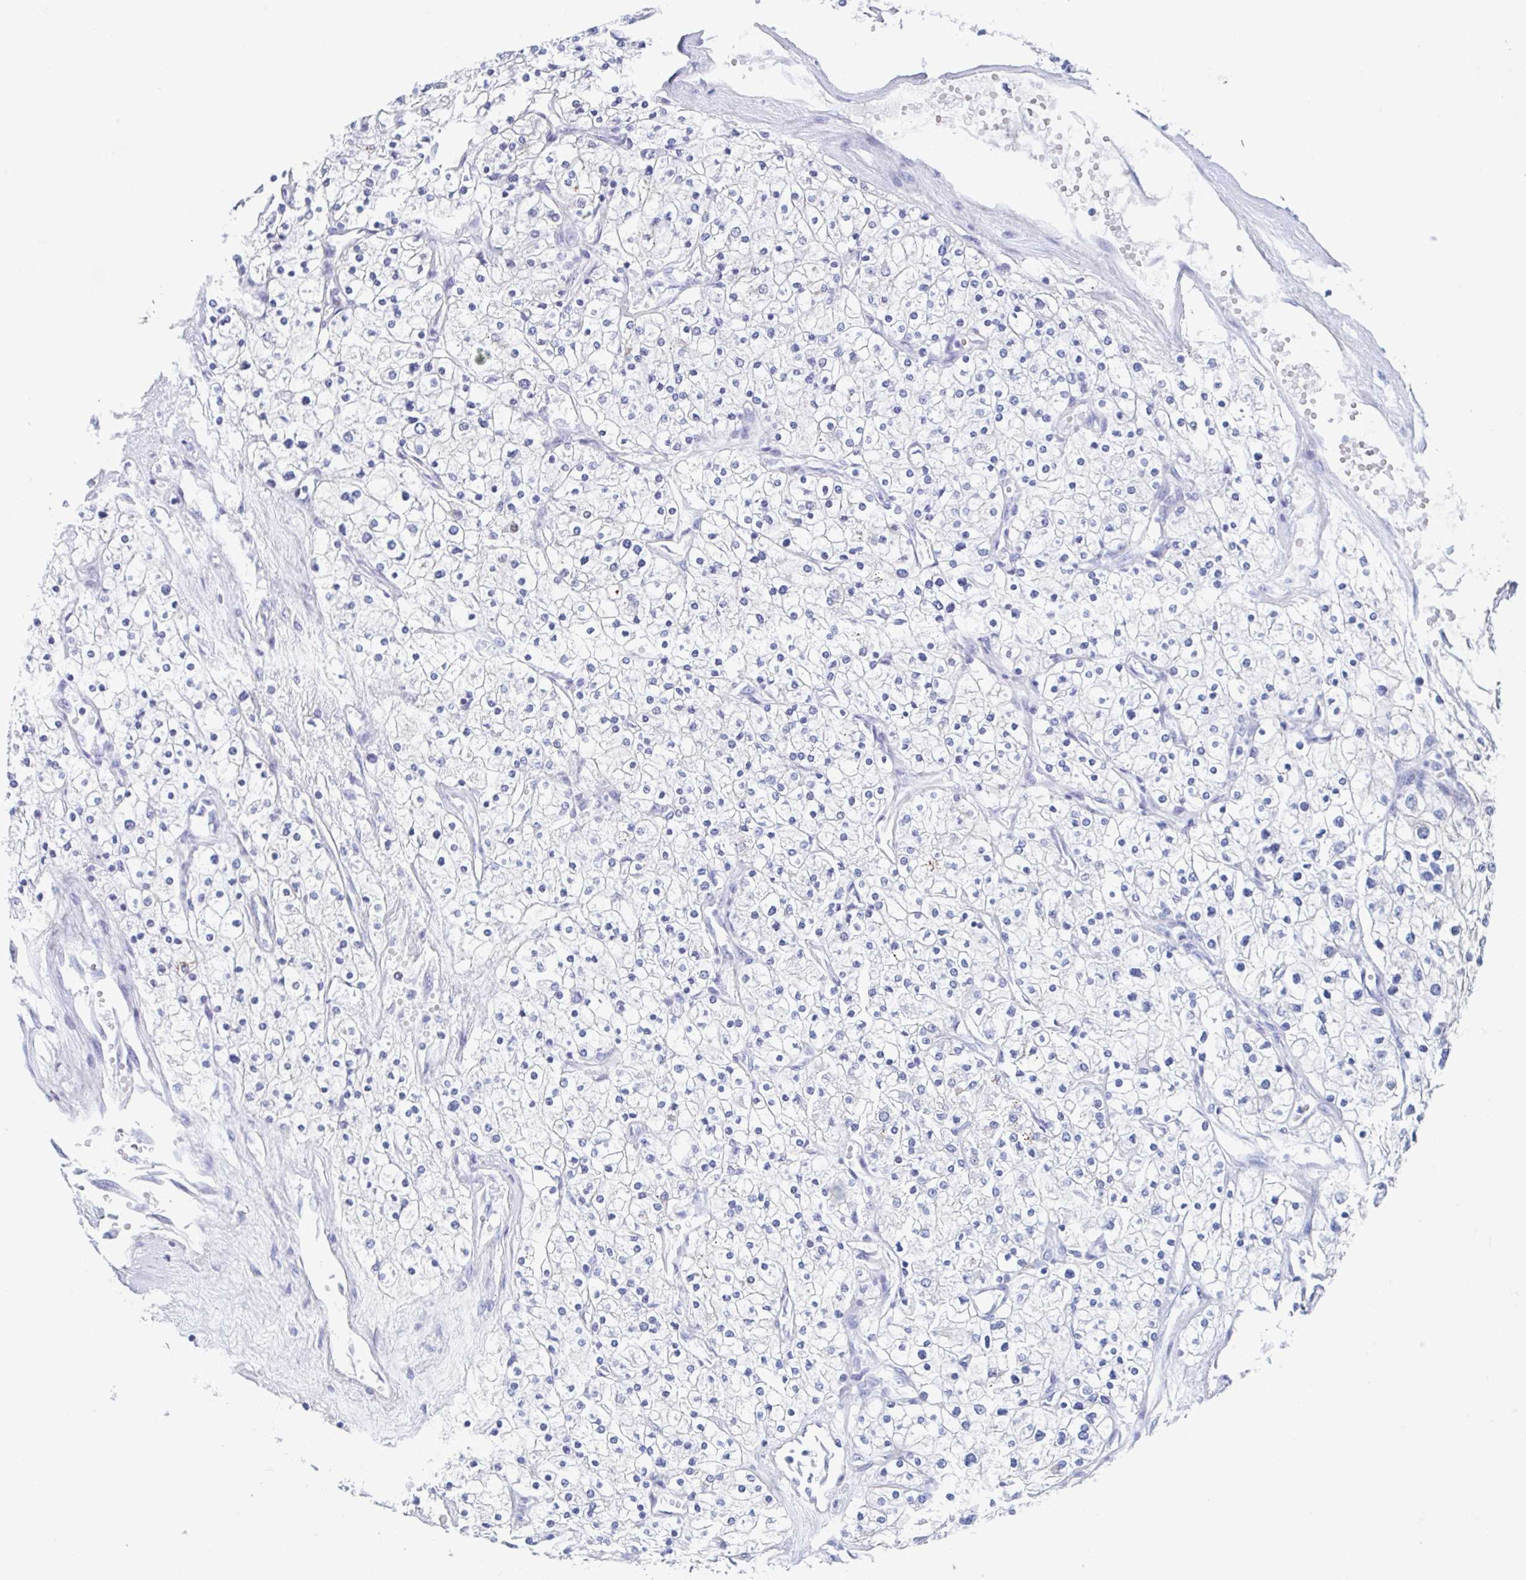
{"staining": {"intensity": "negative", "quantity": "none", "location": "none"}, "tissue": "renal cancer", "cell_type": "Tumor cells", "image_type": "cancer", "snomed": [{"axis": "morphology", "description": "Adenocarcinoma, NOS"}, {"axis": "topography", "description": "Kidney"}], "caption": "Immunohistochemistry of human renal adenocarcinoma displays no staining in tumor cells.", "gene": "C10orf53", "patient": {"sex": "male", "age": 80}}